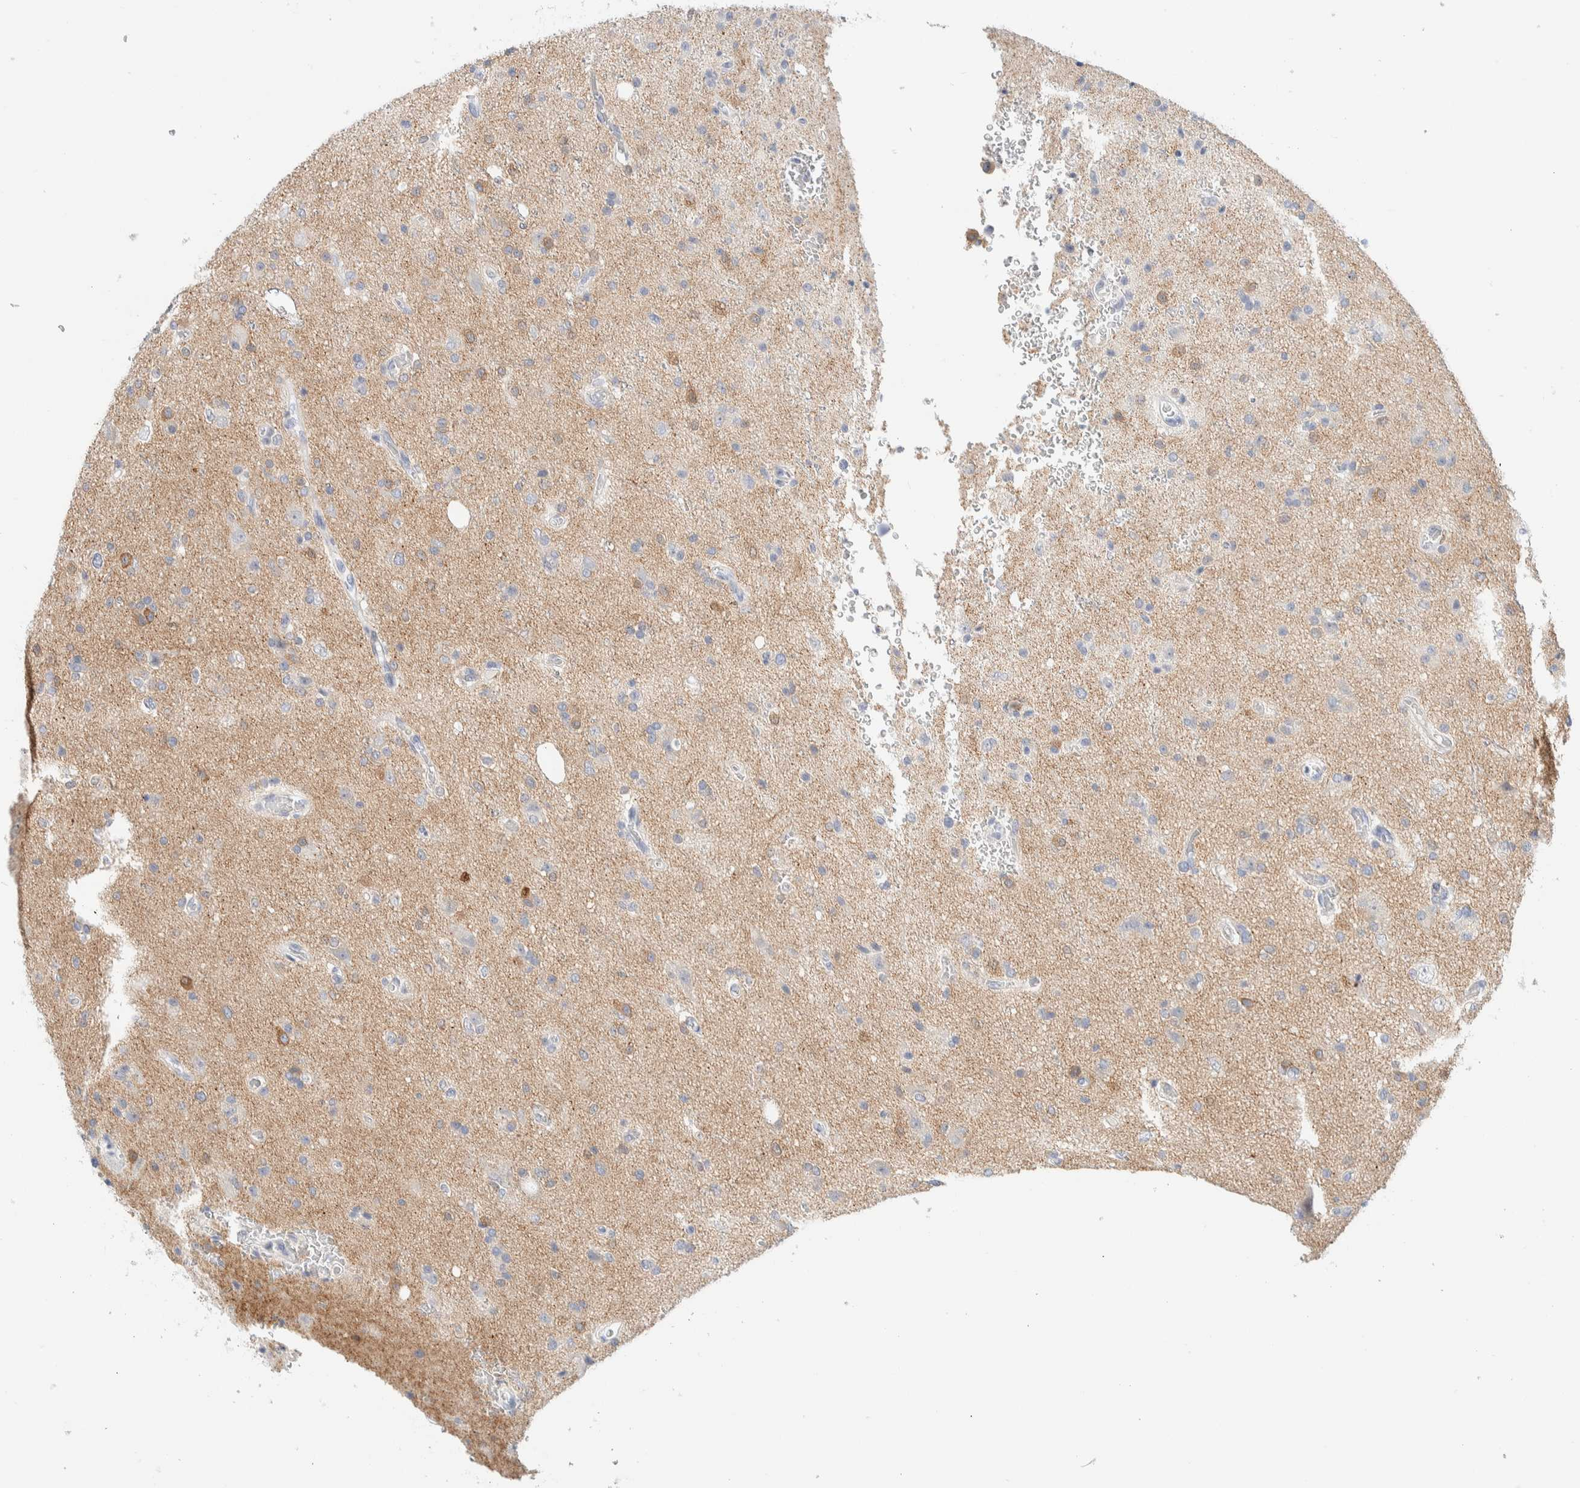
{"staining": {"intensity": "moderate", "quantity": "<25%", "location": "cytoplasmic/membranous"}, "tissue": "glioma", "cell_type": "Tumor cells", "image_type": "cancer", "snomed": [{"axis": "morphology", "description": "Glioma, malignant, High grade"}, {"axis": "topography", "description": "Brain"}], "caption": "Brown immunohistochemical staining in human glioma exhibits moderate cytoplasmic/membranous positivity in approximately <25% of tumor cells.", "gene": "ATCAY", "patient": {"sex": "male", "age": 47}}